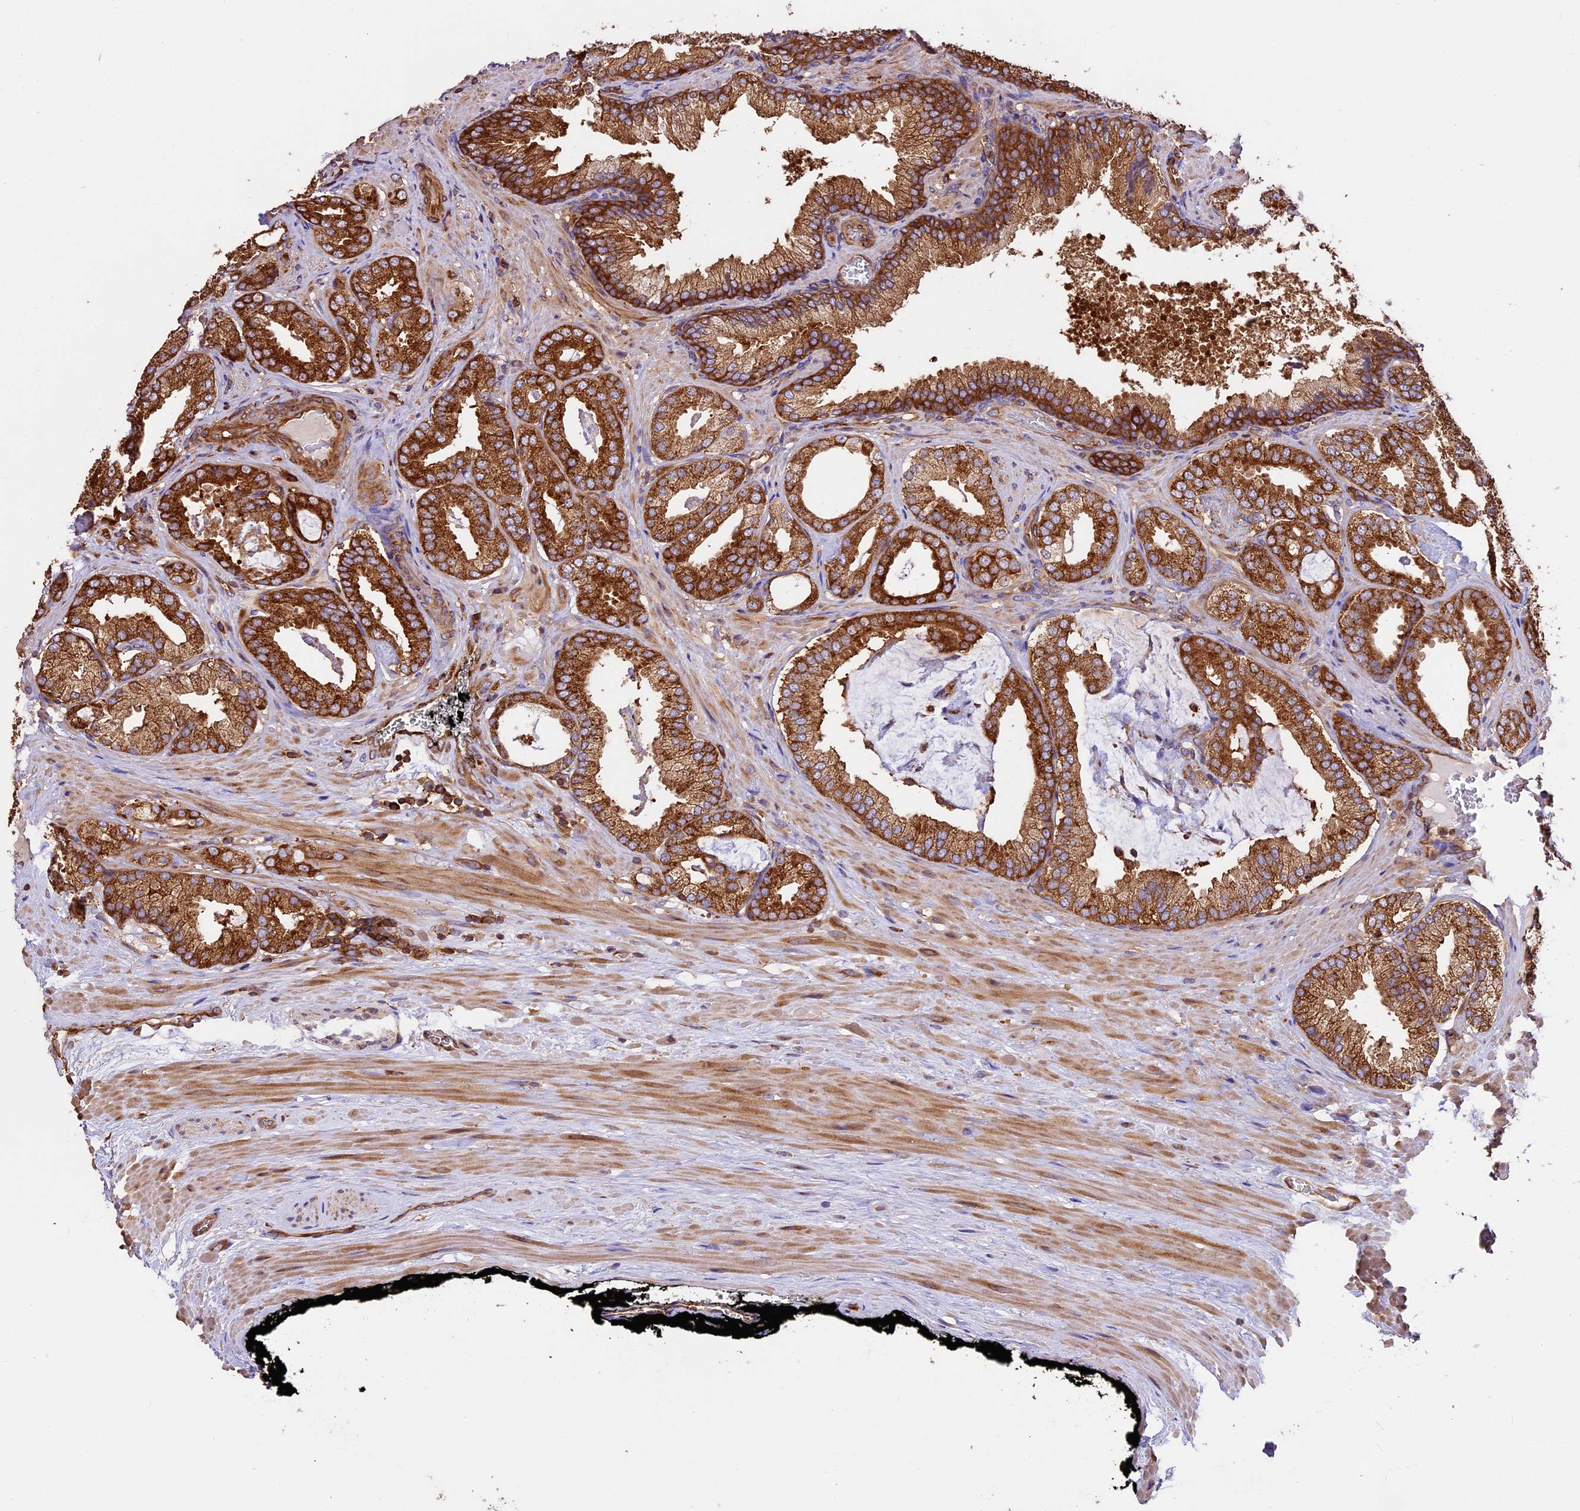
{"staining": {"intensity": "strong", "quantity": ">75%", "location": "cytoplasmic/membranous"}, "tissue": "prostate cancer", "cell_type": "Tumor cells", "image_type": "cancer", "snomed": [{"axis": "morphology", "description": "Adenocarcinoma, Low grade"}, {"axis": "topography", "description": "Prostate"}], "caption": "The image exhibits a brown stain indicating the presence of a protein in the cytoplasmic/membranous of tumor cells in prostate low-grade adenocarcinoma.", "gene": "KARS1", "patient": {"sex": "male", "age": 71}}